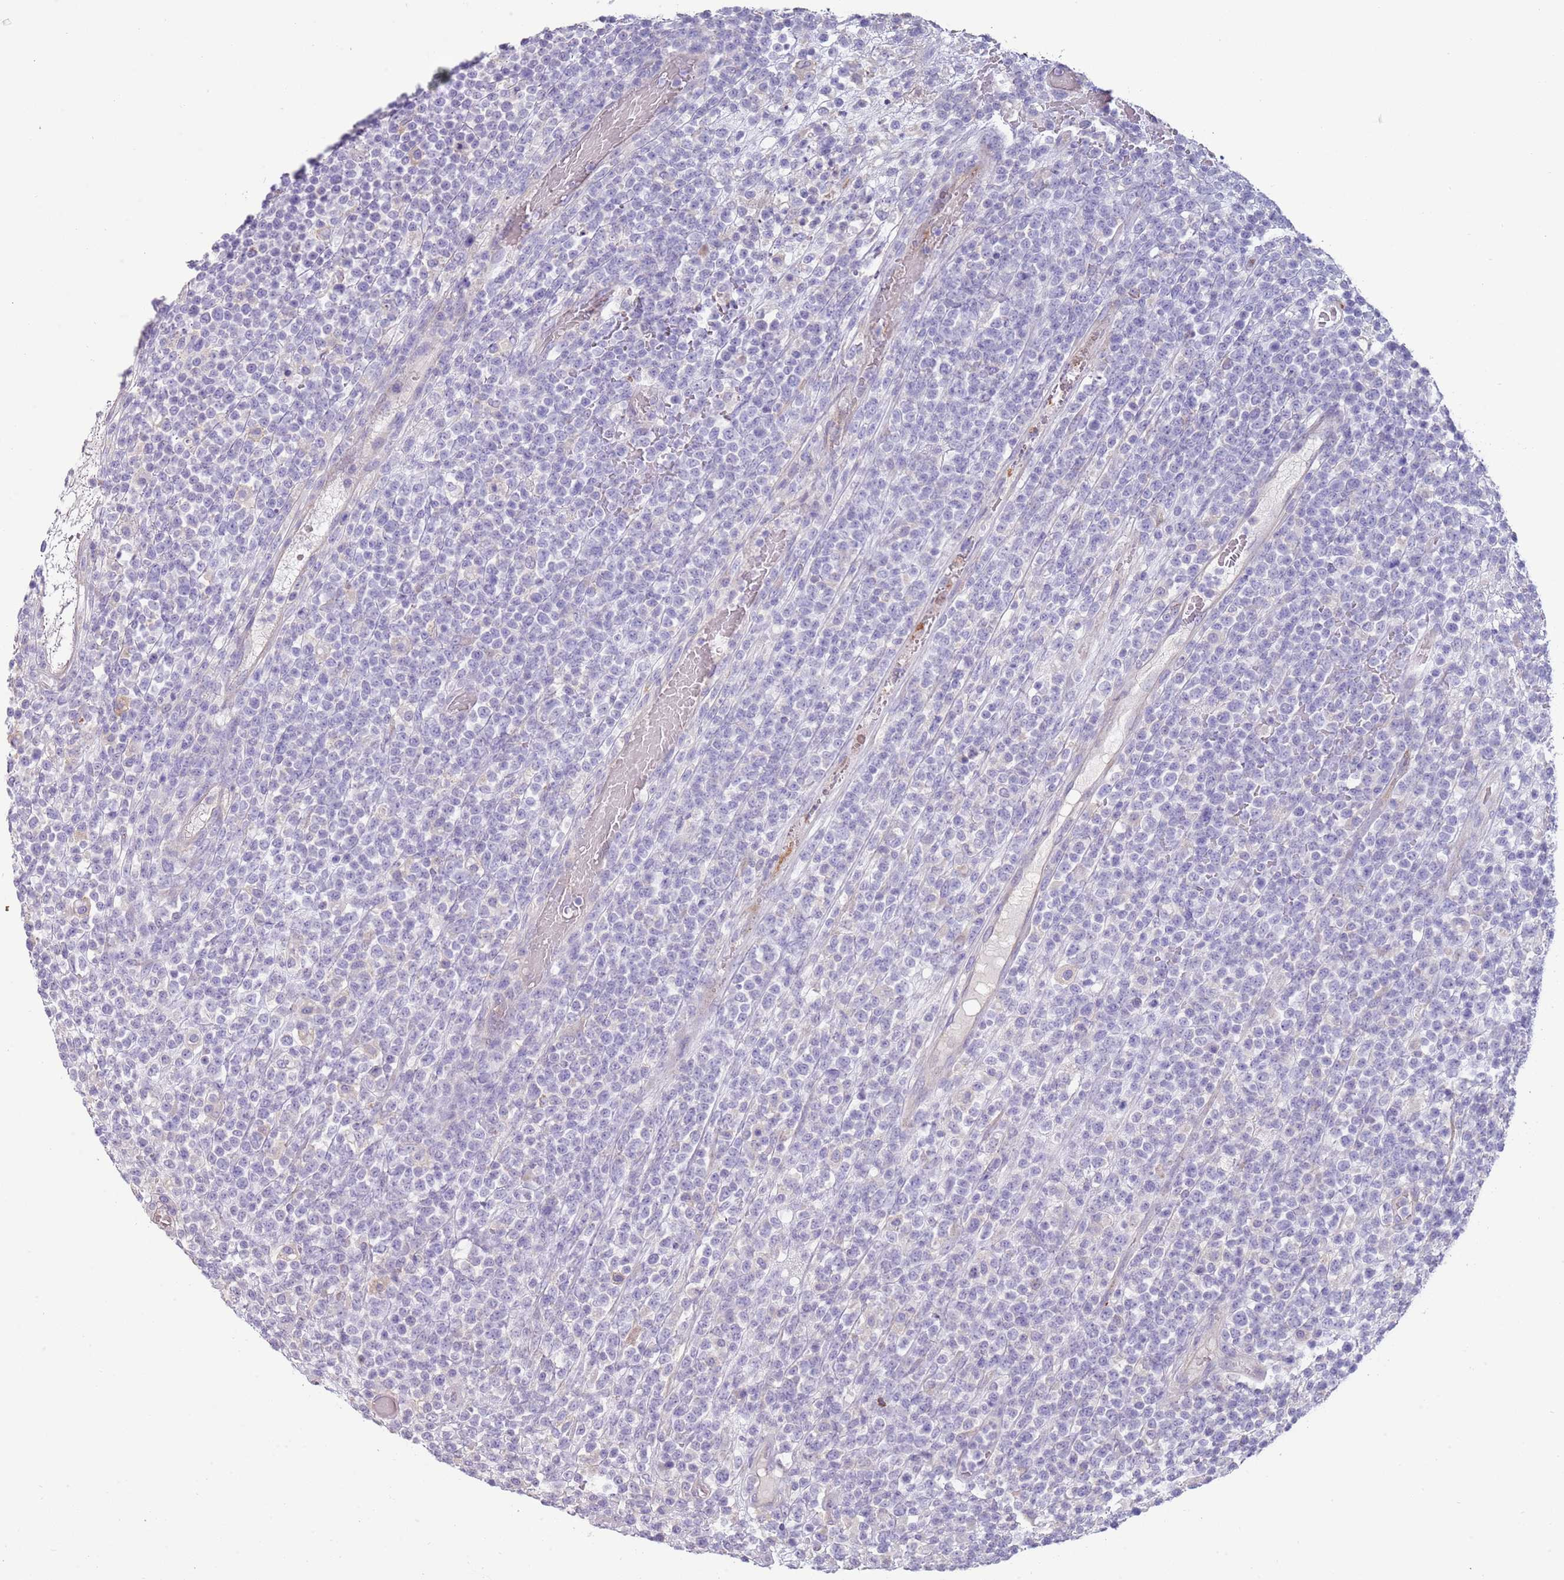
{"staining": {"intensity": "negative", "quantity": "none", "location": "none"}, "tissue": "lymphoma", "cell_type": "Tumor cells", "image_type": "cancer", "snomed": [{"axis": "morphology", "description": "Malignant lymphoma, non-Hodgkin's type, High grade"}, {"axis": "topography", "description": "Colon"}], "caption": "Photomicrograph shows no protein positivity in tumor cells of malignant lymphoma, non-Hodgkin's type (high-grade) tissue.", "gene": "NBPF3", "patient": {"sex": "female", "age": 53}}